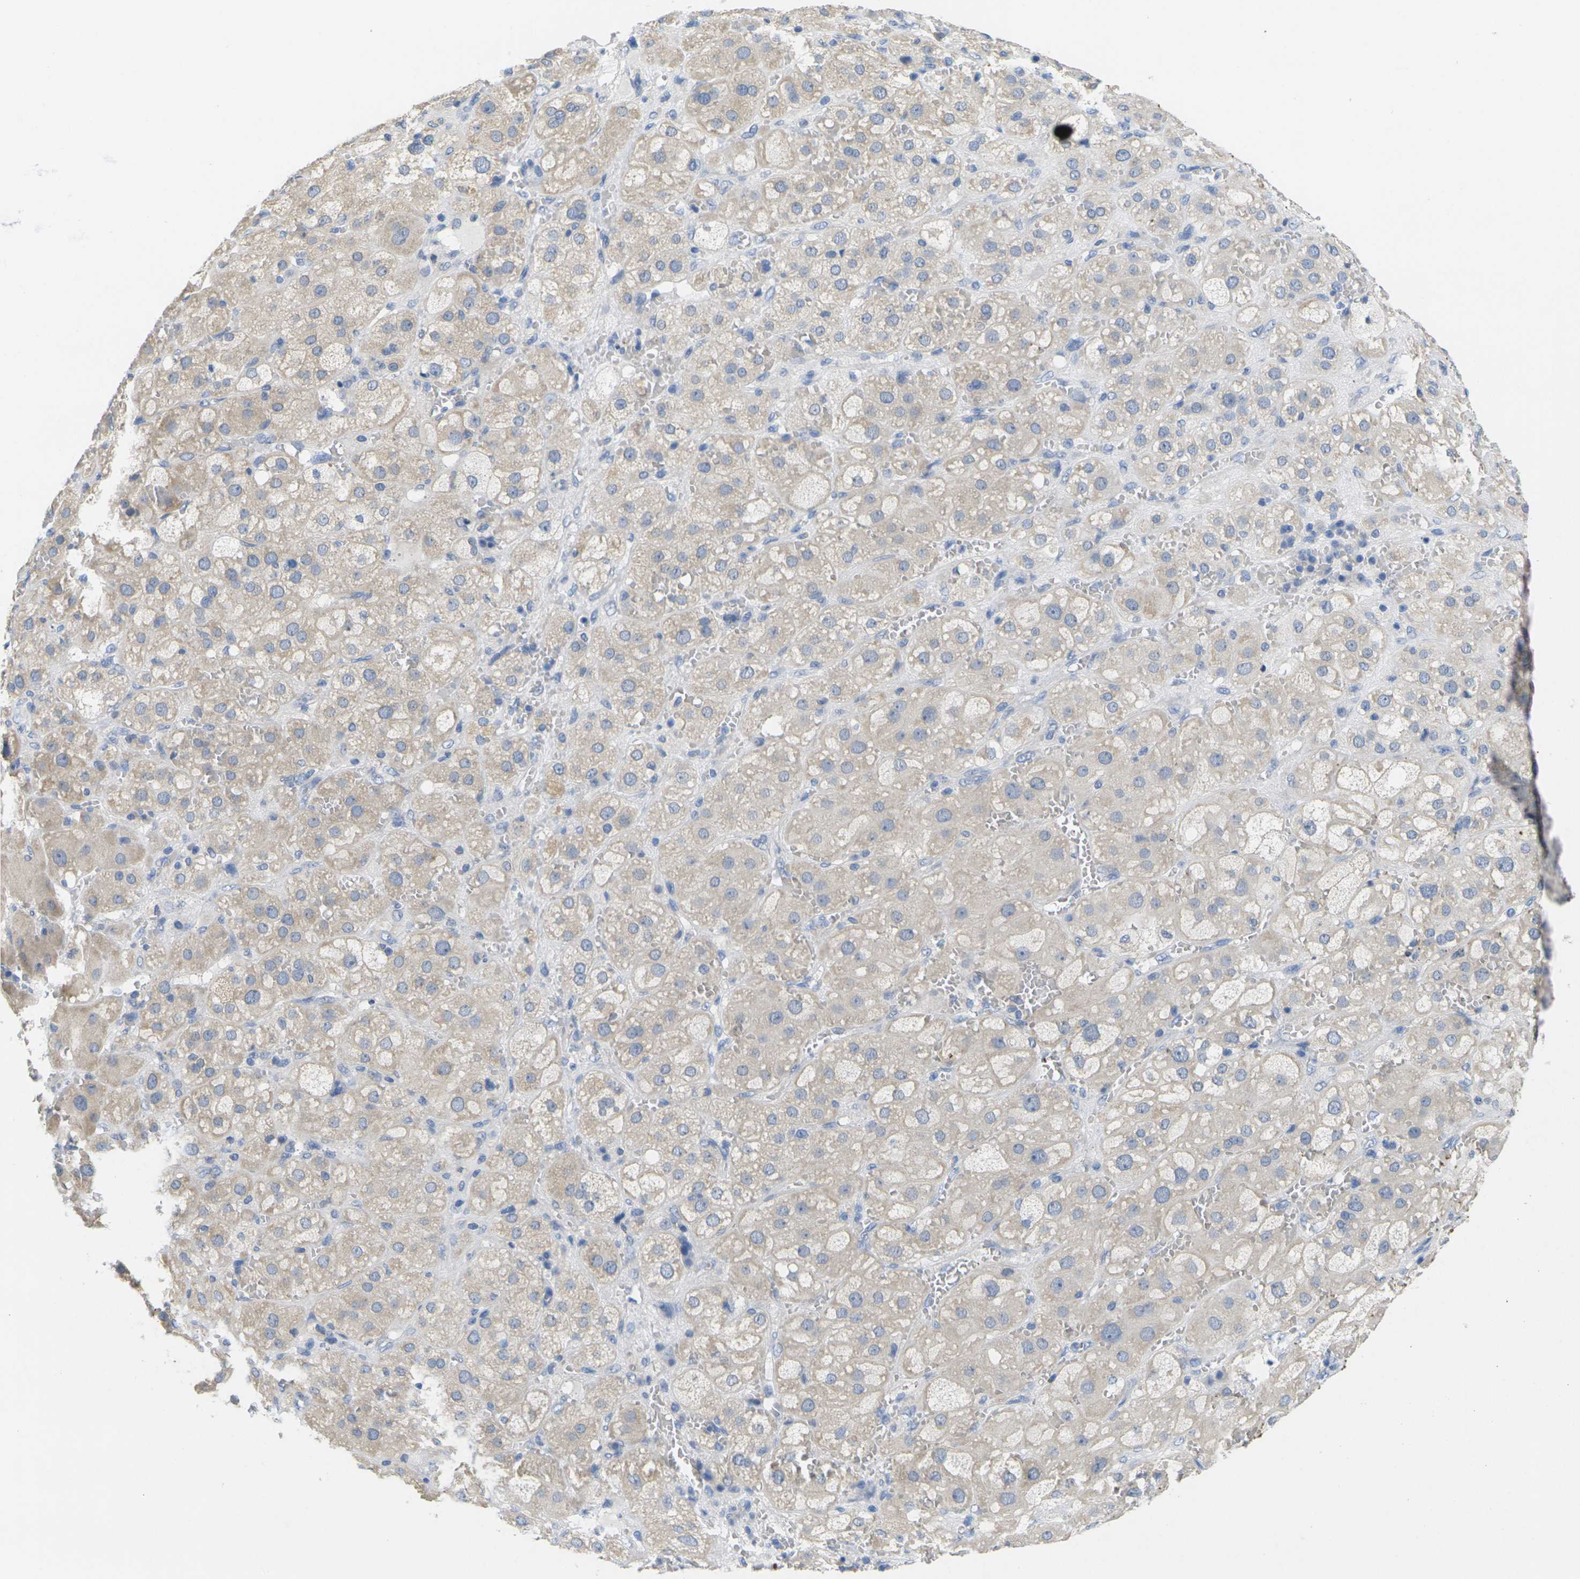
{"staining": {"intensity": "weak", "quantity": "25%-75%", "location": "cytoplasmic/membranous"}, "tissue": "adrenal gland", "cell_type": "Glandular cells", "image_type": "normal", "snomed": [{"axis": "morphology", "description": "Normal tissue, NOS"}, {"axis": "topography", "description": "Adrenal gland"}], "caption": "Weak cytoplasmic/membranous protein positivity is seen in about 25%-75% of glandular cells in adrenal gland.", "gene": "TNNI3", "patient": {"sex": "female", "age": 47}}